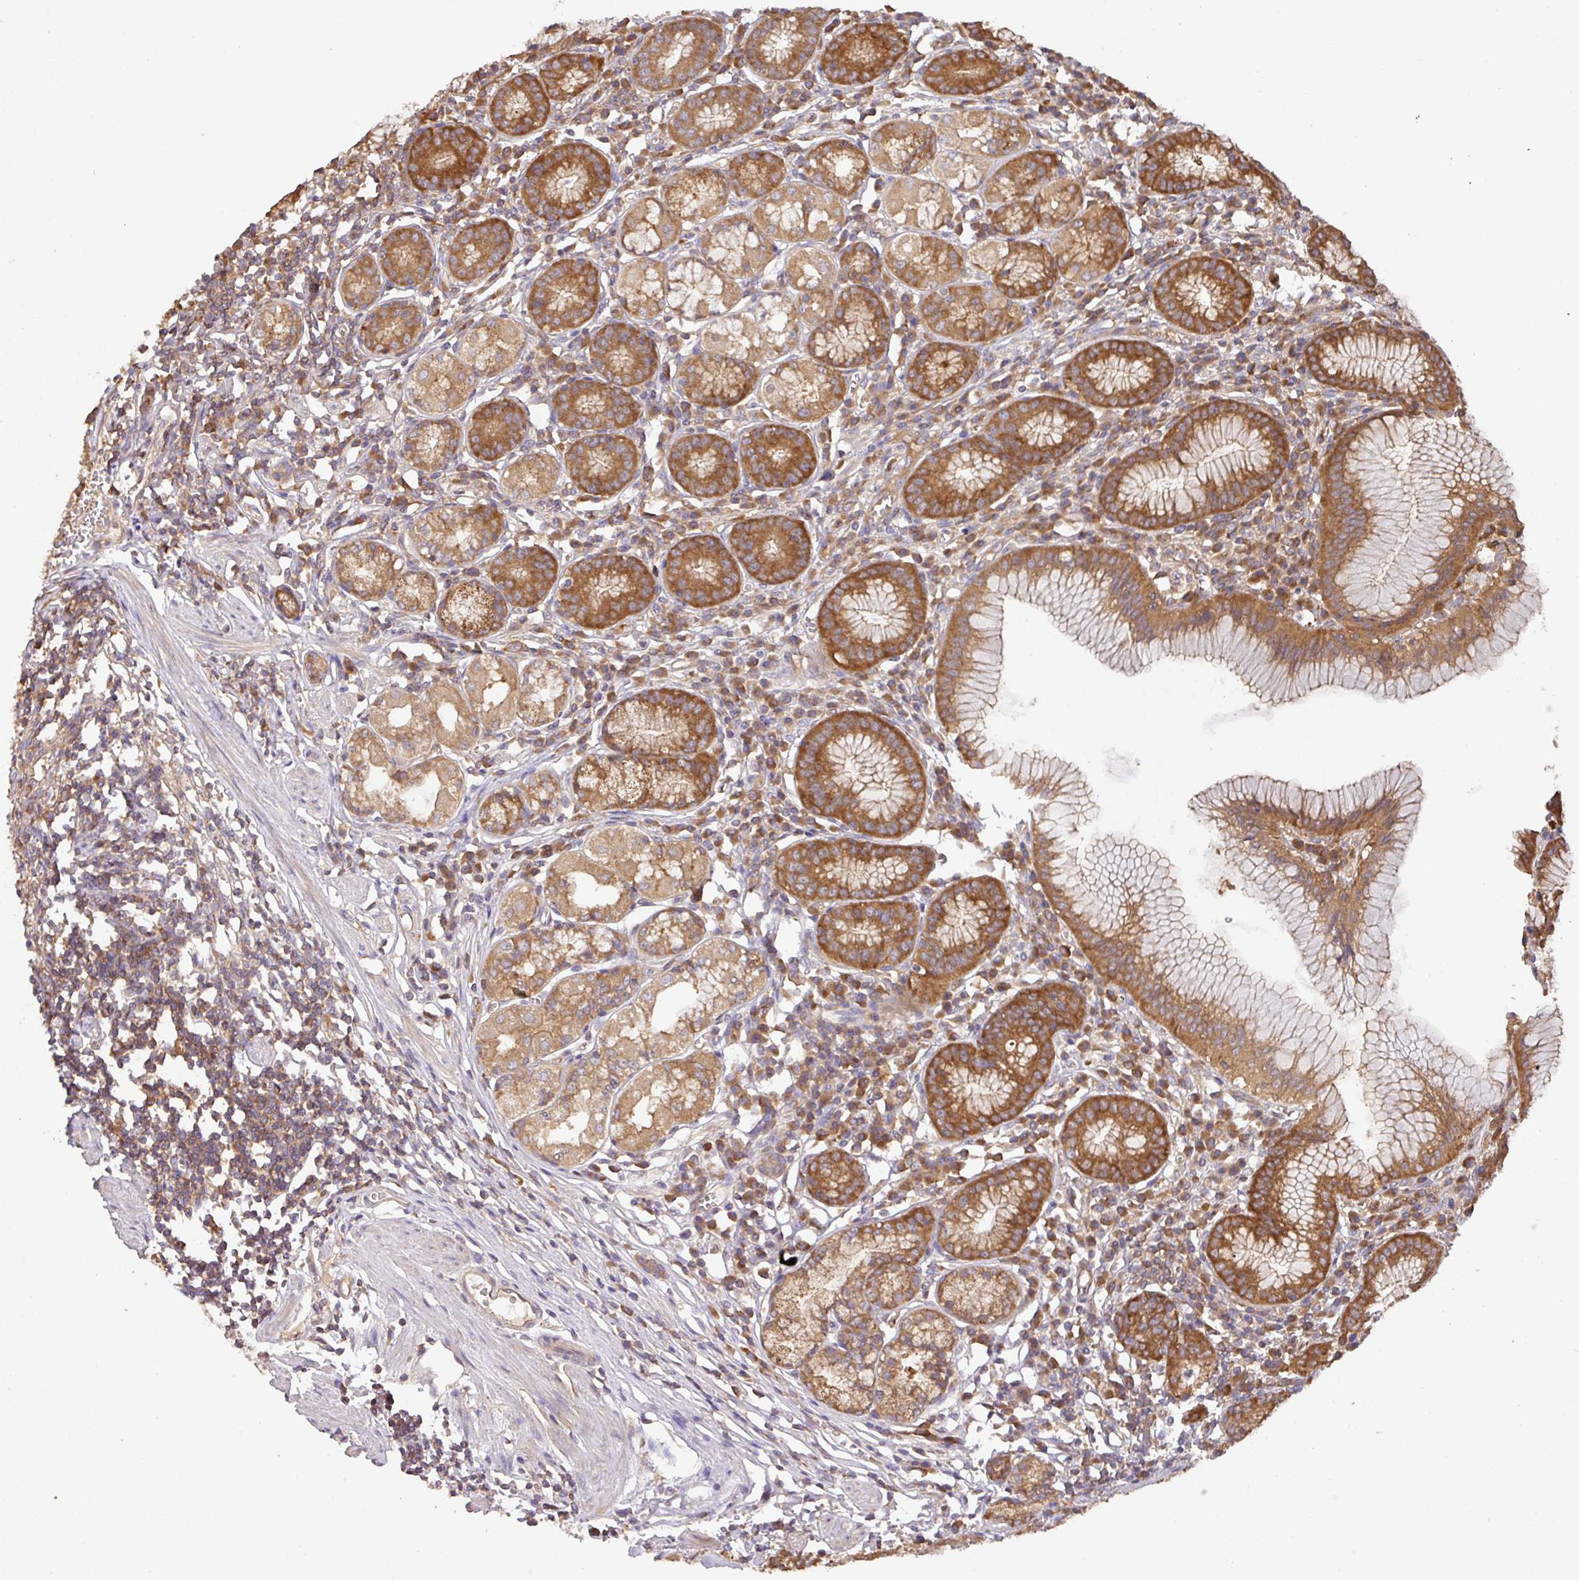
{"staining": {"intensity": "strong", "quantity": "25%-75%", "location": "cytoplasmic/membranous"}, "tissue": "stomach", "cell_type": "Glandular cells", "image_type": "normal", "snomed": [{"axis": "morphology", "description": "Normal tissue, NOS"}, {"axis": "topography", "description": "Stomach"}], "caption": "Immunohistochemical staining of benign stomach shows strong cytoplasmic/membranous protein staining in approximately 25%-75% of glandular cells. (DAB IHC with brightfield microscopy, high magnification).", "gene": "GSPT1", "patient": {"sex": "male", "age": 55}}